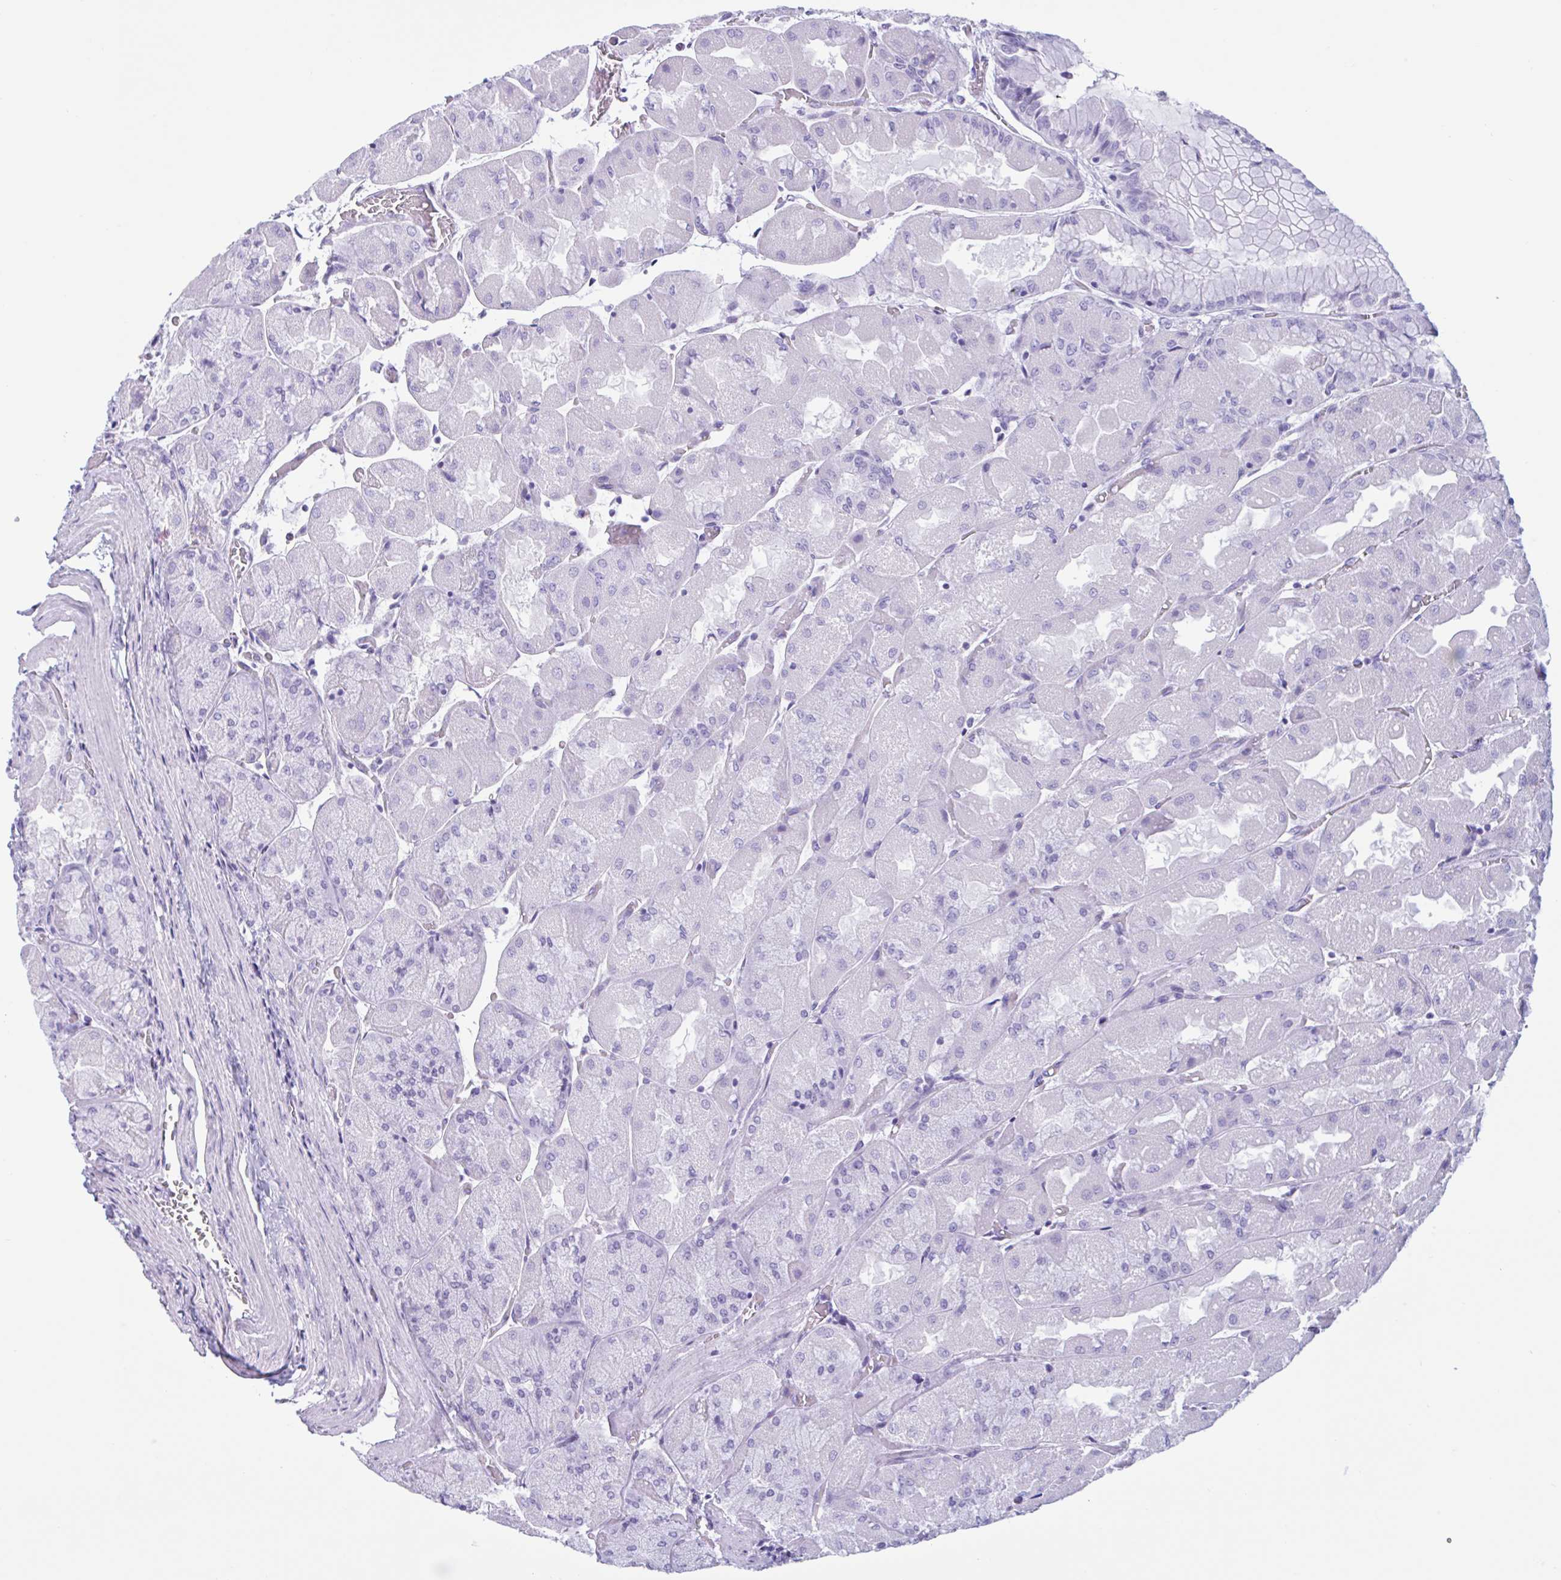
{"staining": {"intensity": "negative", "quantity": "none", "location": "none"}, "tissue": "stomach", "cell_type": "Glandular cells", "image_type": "normal", "snomed": [{"axis": "morphology", "description": "Normal tissue, NOS"}, {"axis": "topography", "description": "Stomach"}], "caption": "The immunohistochemistry (IHC) micrograph has no significant expression in glandular cells of stomach. (DAB (3,3'-diaminobenzidine) immunohistochemistry (IHC) visualized using brightfield microscopy, high magnification).", "gene": "MRGPRG", "patient": {"sex": "female", "age": 61}}